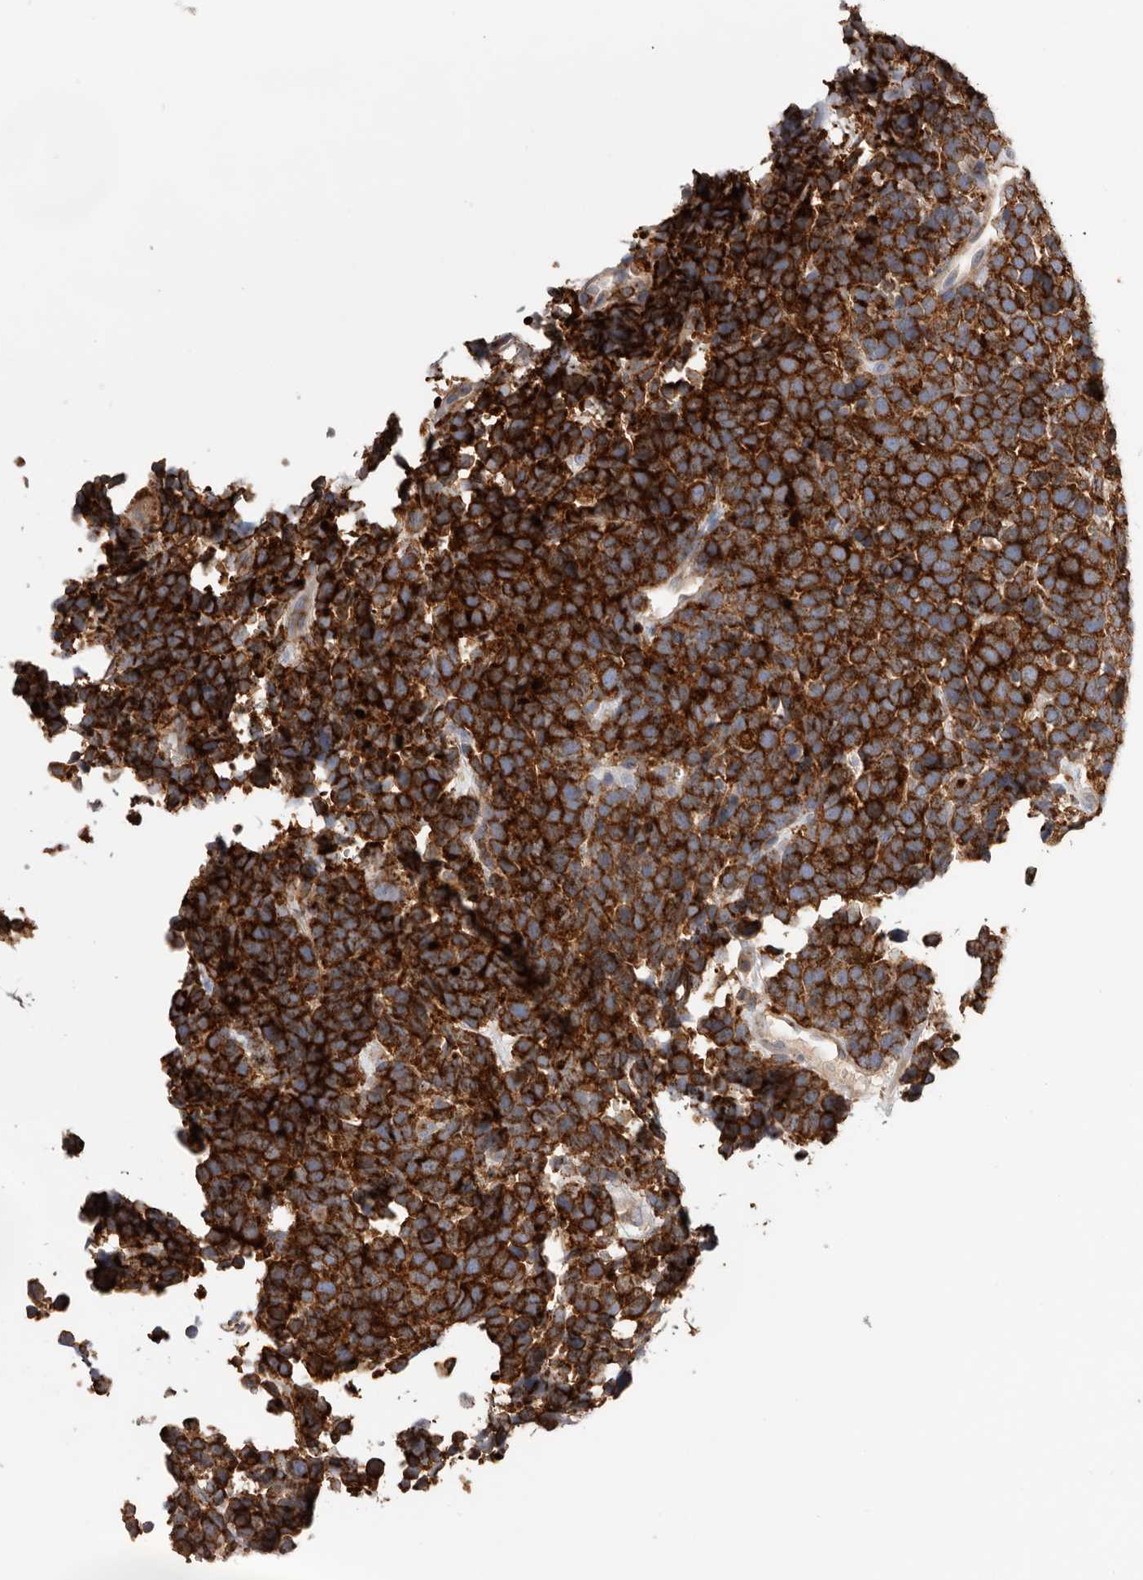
{"staining": {"intensity": "strong", "quantity": ">75%", "location": "cytoplasmic/membranous"}, "tissue": "urothelial cancer", "cell_type": "Tumor cells", "image_type": "cancer", "snomed": [{"axis": "morphology", "description": "Urothelial carcinoma, High grade"}, {"axis": "topography", "description": "Urinary bladder"}], "caption": "Immunohistochemical staining of urothelial carcinoma (high-grade) reveals strong cytoplasmic/membranous protein expression in about >75% of tumor cells.", "gene": "TFRC", "patient": {"sex": "female", "age": 82}}